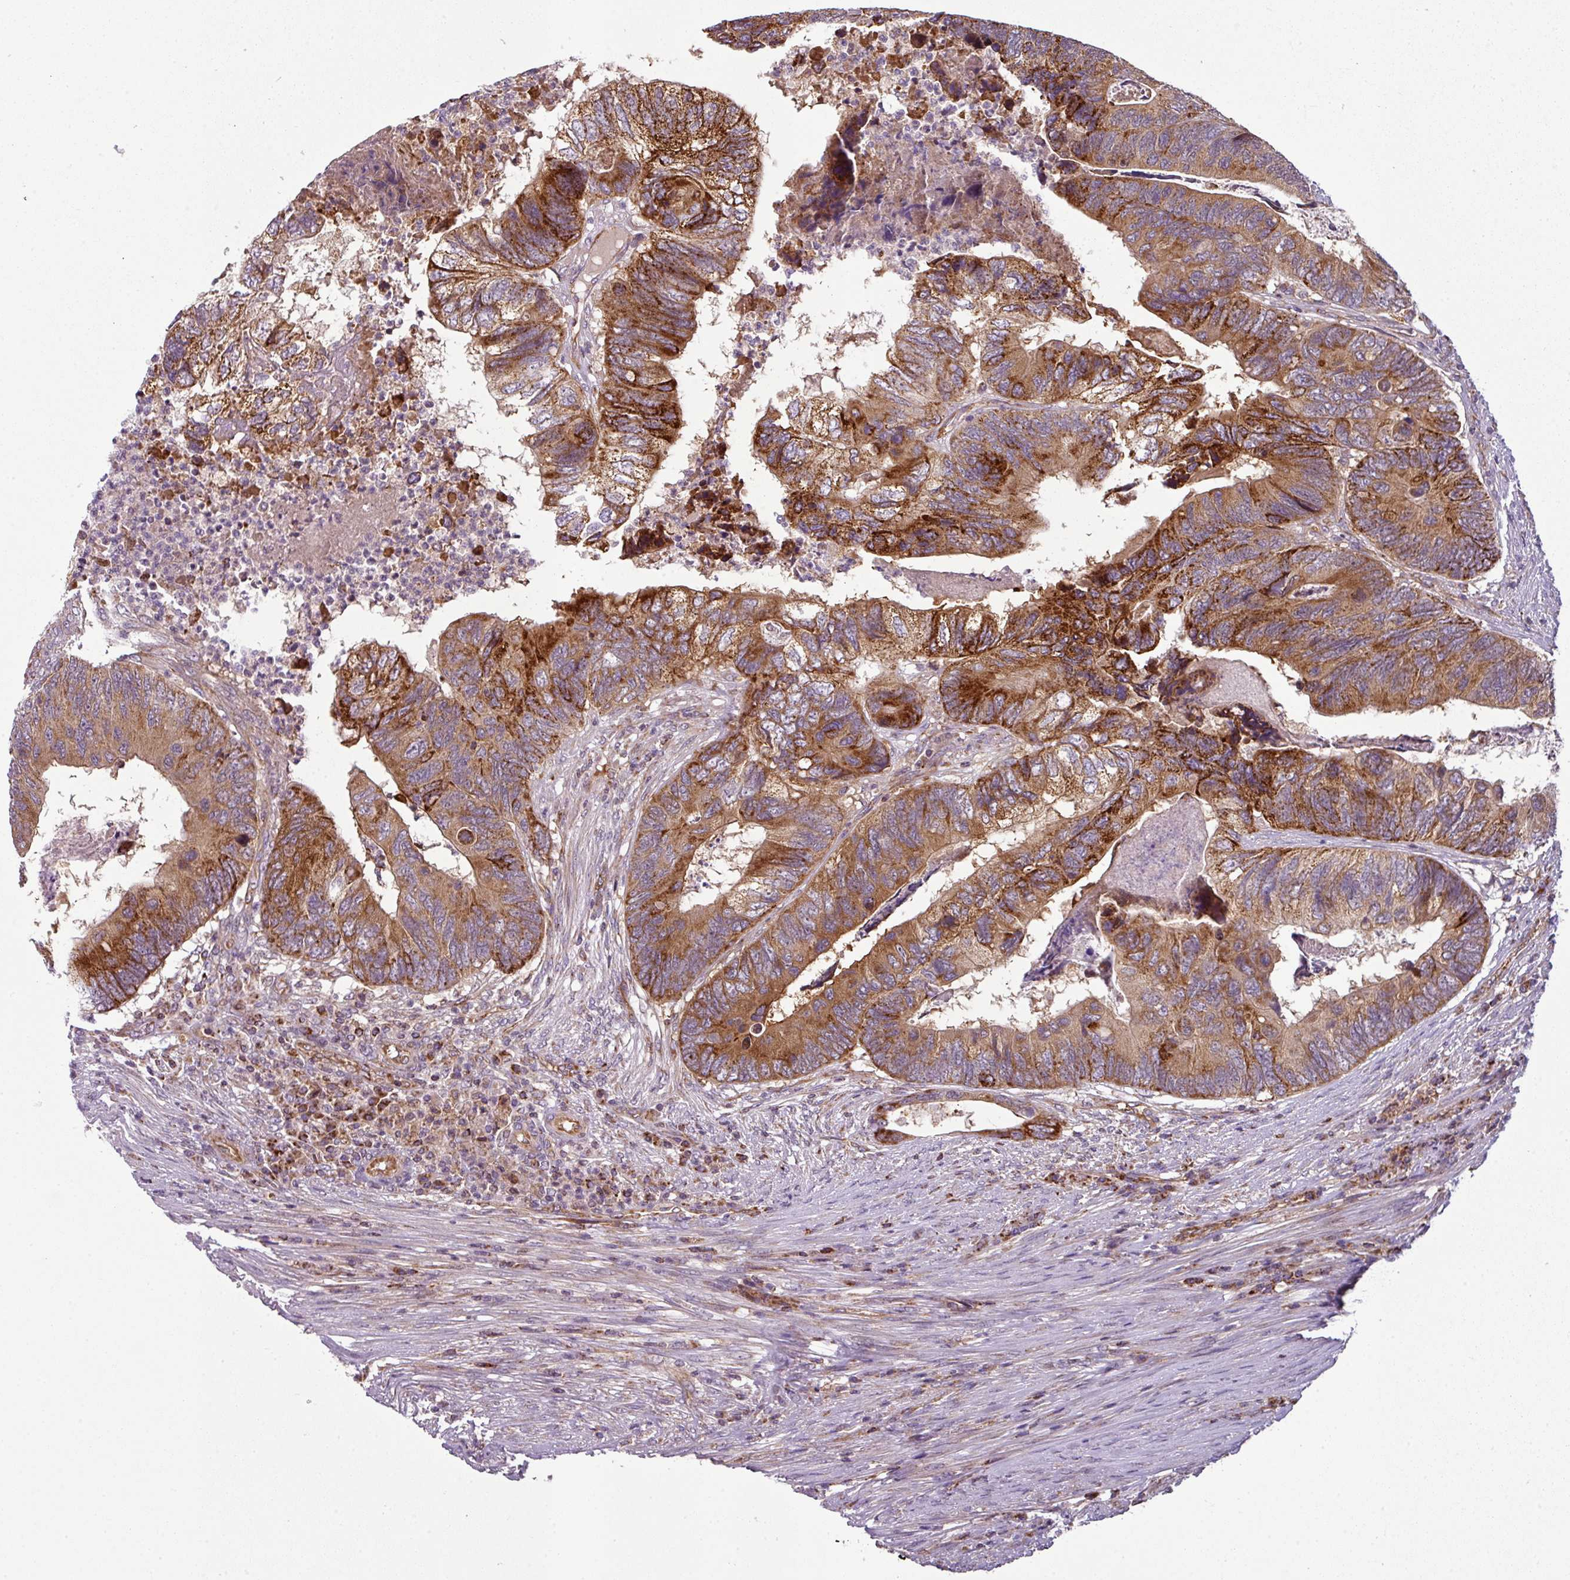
{"staining": {"intensity": "strong", "quantity": ">75%", "location": "cytoplasmic/membranous"}, "tissue": "colorectal cancer", "cell_type": "Tumor cells", "image_type": "cancer", "snomed": [{"axis": "morphology", "description": "Adenocarcinoma, NOS"}, {"axis": "topography", "description": "Colon"}], "caption": "Immunohistochemical staining of colorectal cancer (adenocarcinoma) exhibits strong cytoplasmic/membranous protein positivity in approximately >75% of tumor cells.", "gene": "PRELID3B", "patient": {"sex": "female", "age": 67}}